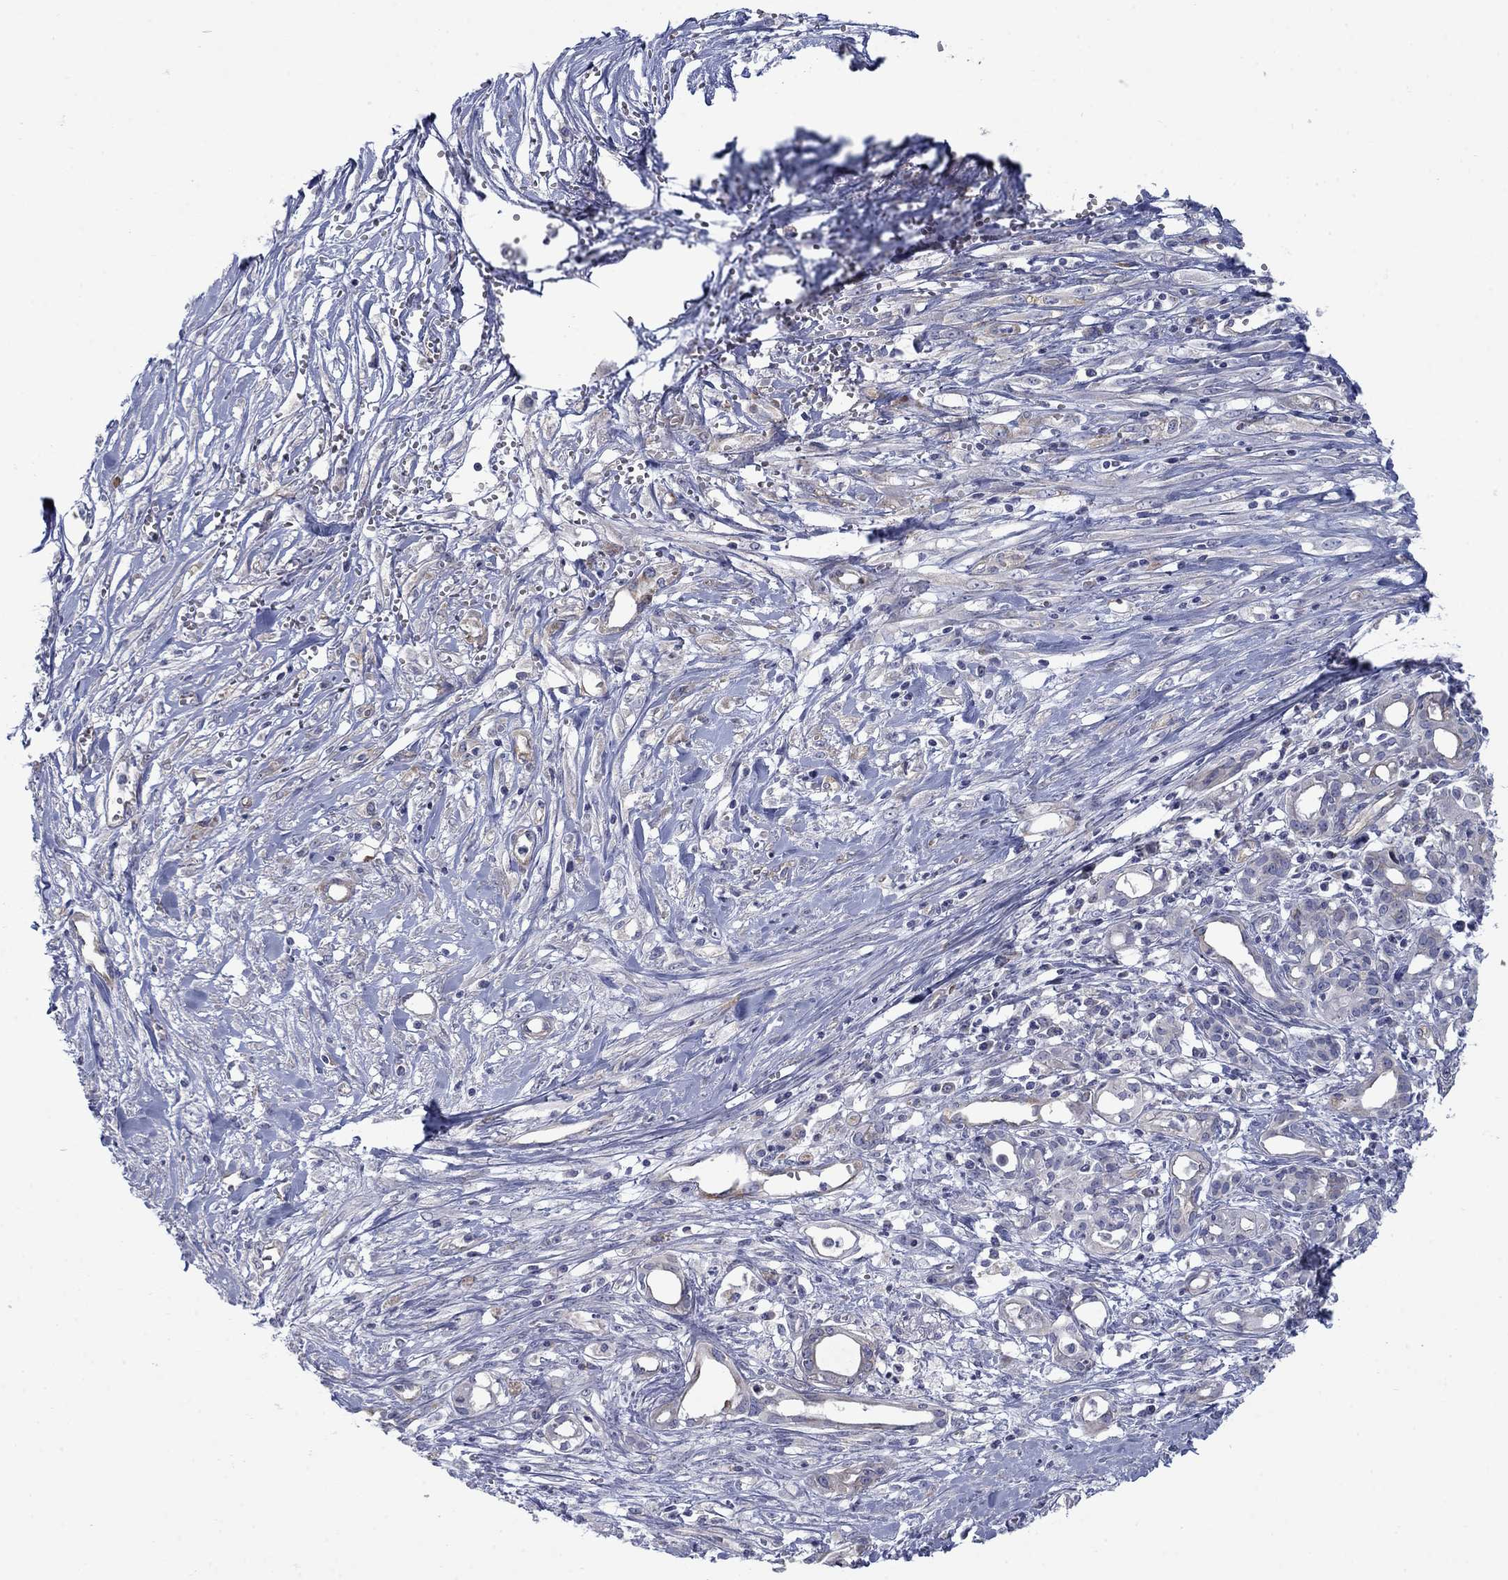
{"staining": {"intensity": "weak", "quantity": "<25%", "location": "cytoplasmic/membranous"}, "tissue": "pancreatic cancer", "cell_type": "Tumor cells", "image_type": "cancer", "snomed": [{"axis": "morphology", "description": "Adenocarcinoma, NOS"}, {"axis": "topography", "description": "Pancreas"}], "caption": "Immunohistochemistry of pancreatic cancer exhibits no staining in tumor cells.", "gene": "FXR1", "patient": {"sex": "male", "age": 71}}